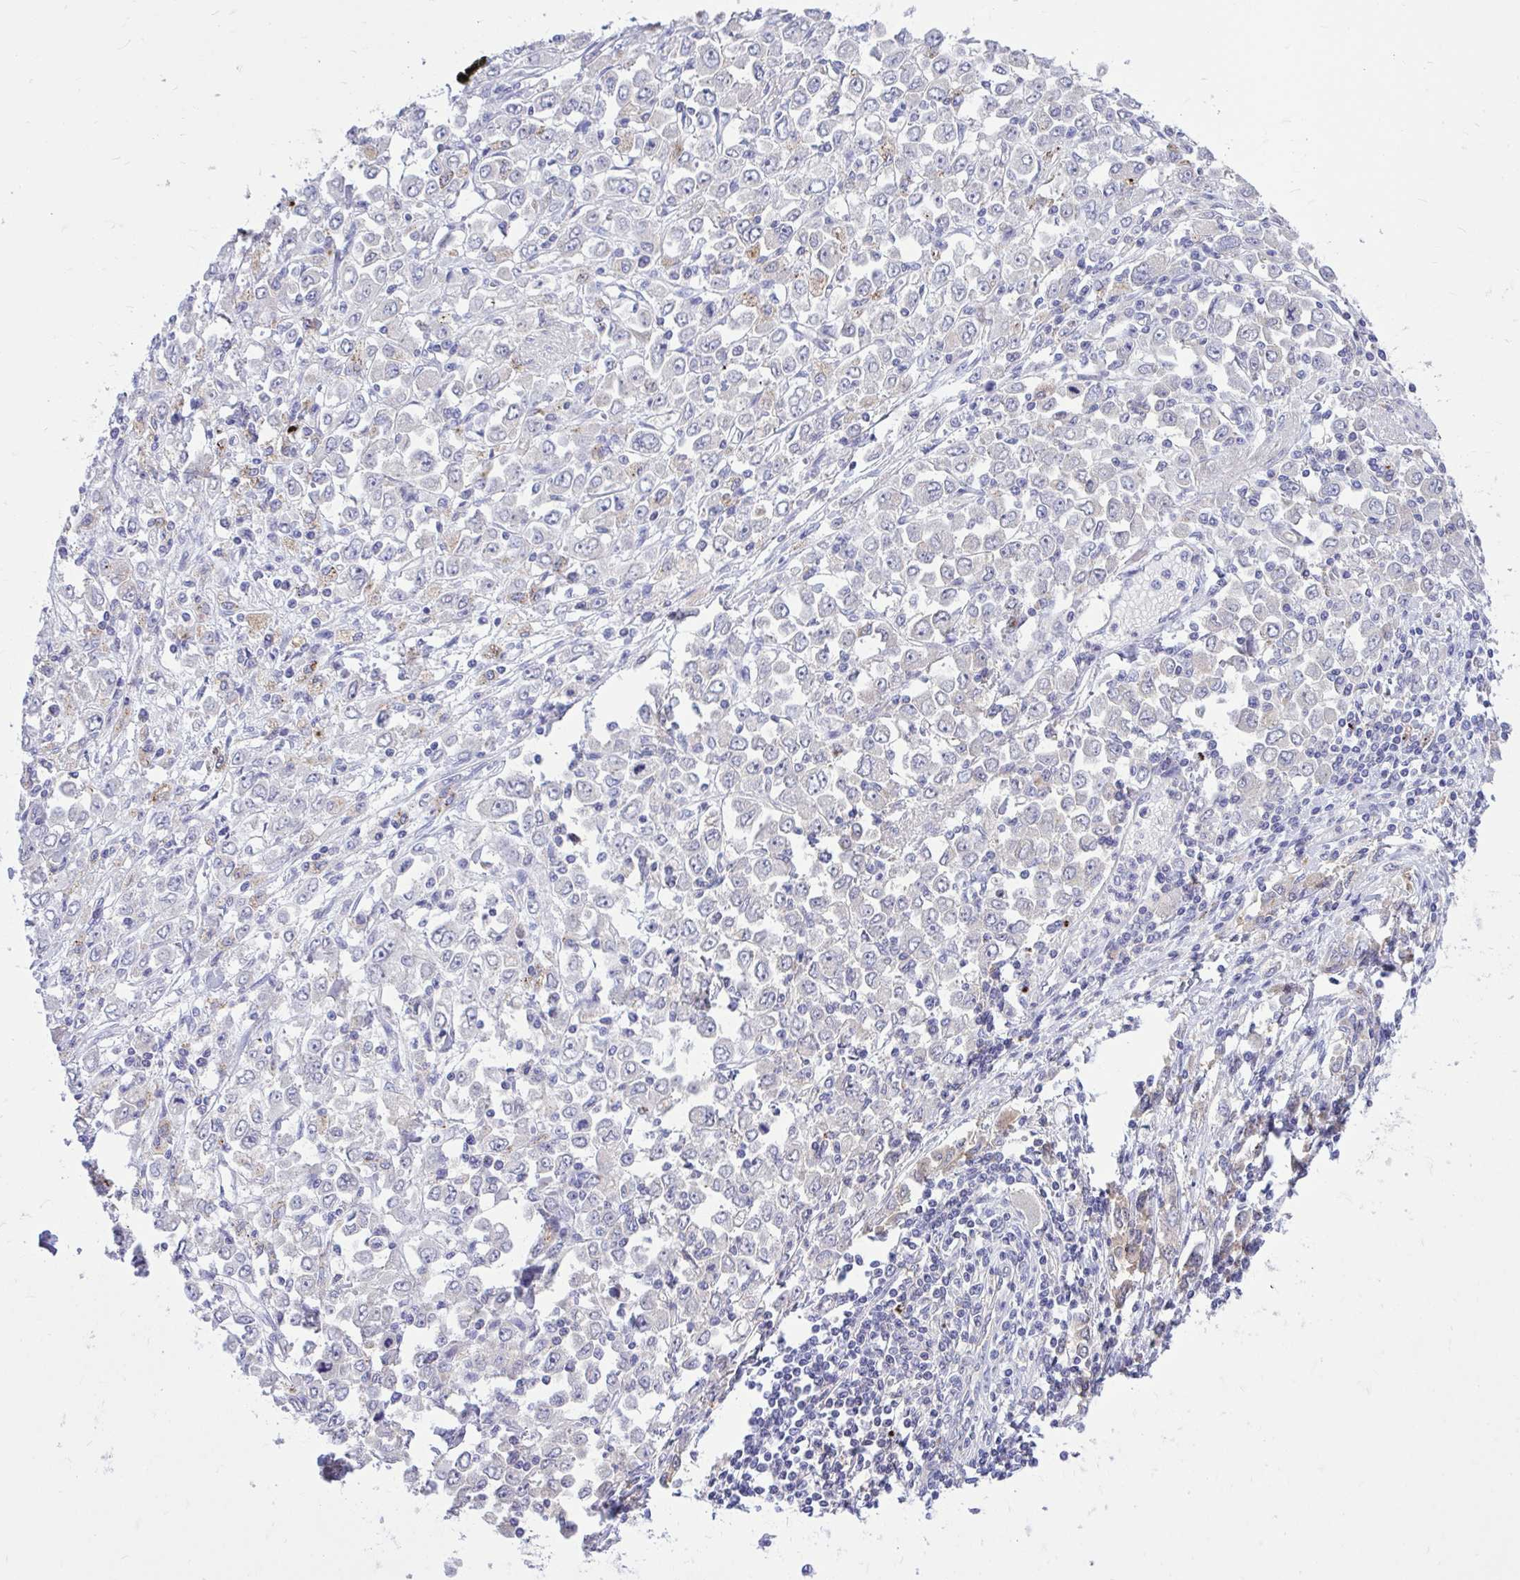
{"staining": {"intensity": "negative", "quantity": "none", "location": "none"}, "tissue": "stomach cancer", "cell_type": "Tumor cells", "image_type": "cancer", "snomed": [{"axis": "morphology", "description": "Adenocarcinoma, NOS"}, {"axis": "topography", "description": "Stomach, upper"}], "caption": "This is an immunohistochemistry (IHC) image of adenocarcinoma (stomach). There is no expression in tumor cells.", "gene": "TP53I11", "patient": {"sex": "male", "age": 70}}